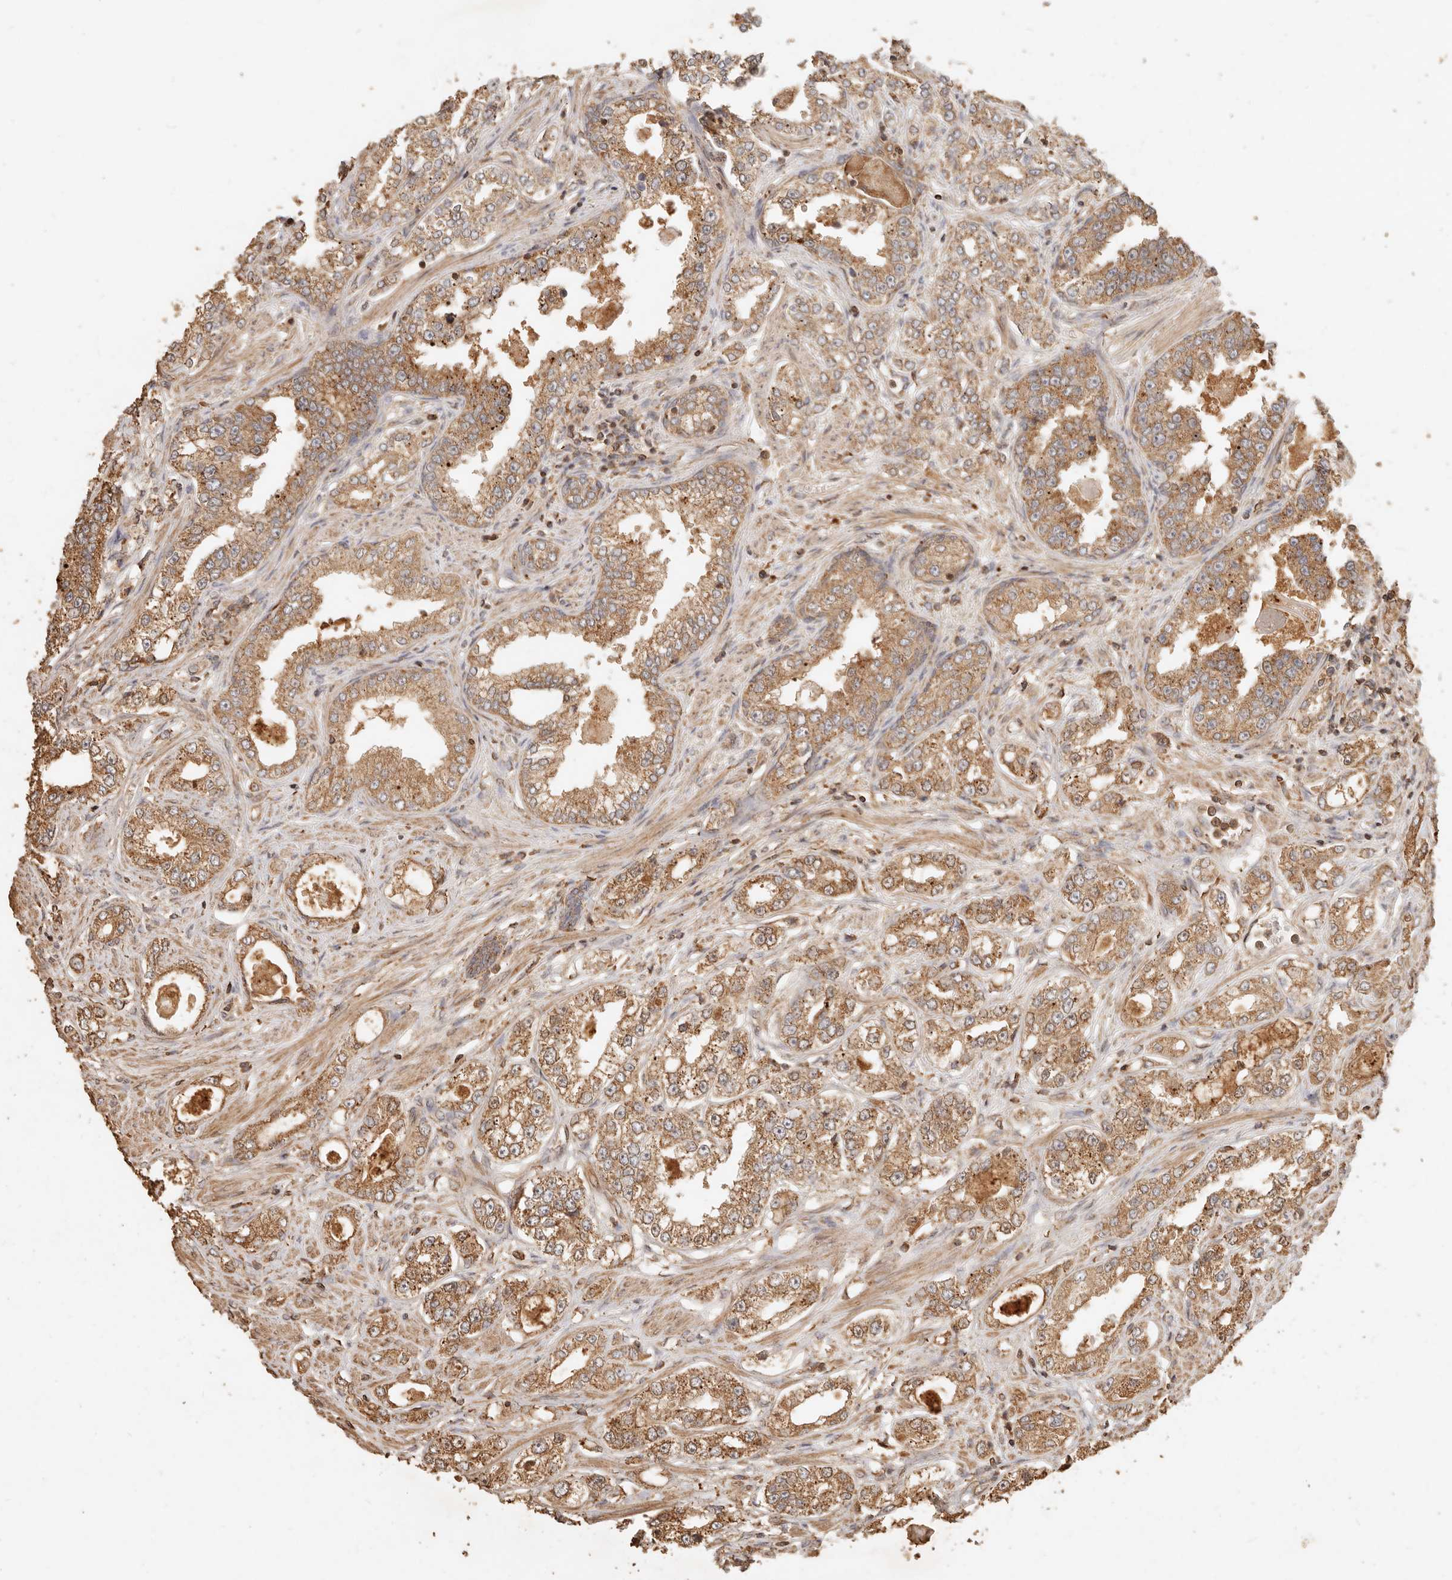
{"staining": {"intensity": "moderate", "quantity": ">75%", "location": "cytoplasmic/membranous"}, "tissue": "prostate cancer", "cell_type": "Tumor cells", "image_type": "cancer", "snomed": [{"axis": "morphology", "description": "Normal tissue, NOS"}, {"axis": "morphology", "description": "Adenocarcinoma, High grade"}, {"axis": "topography", "description": "Prostate"}], "caption": "A high-resolution photomicrograph shows immunohistochemistry (IHC) staining of prostate cancer (high-grade adenocarcinoma), which displays moderate cytoplasmic/membranous staining in about >75% of tumor cells.", "gene": "FAM180B", "patient": {"sex": "male", "age": 83}}